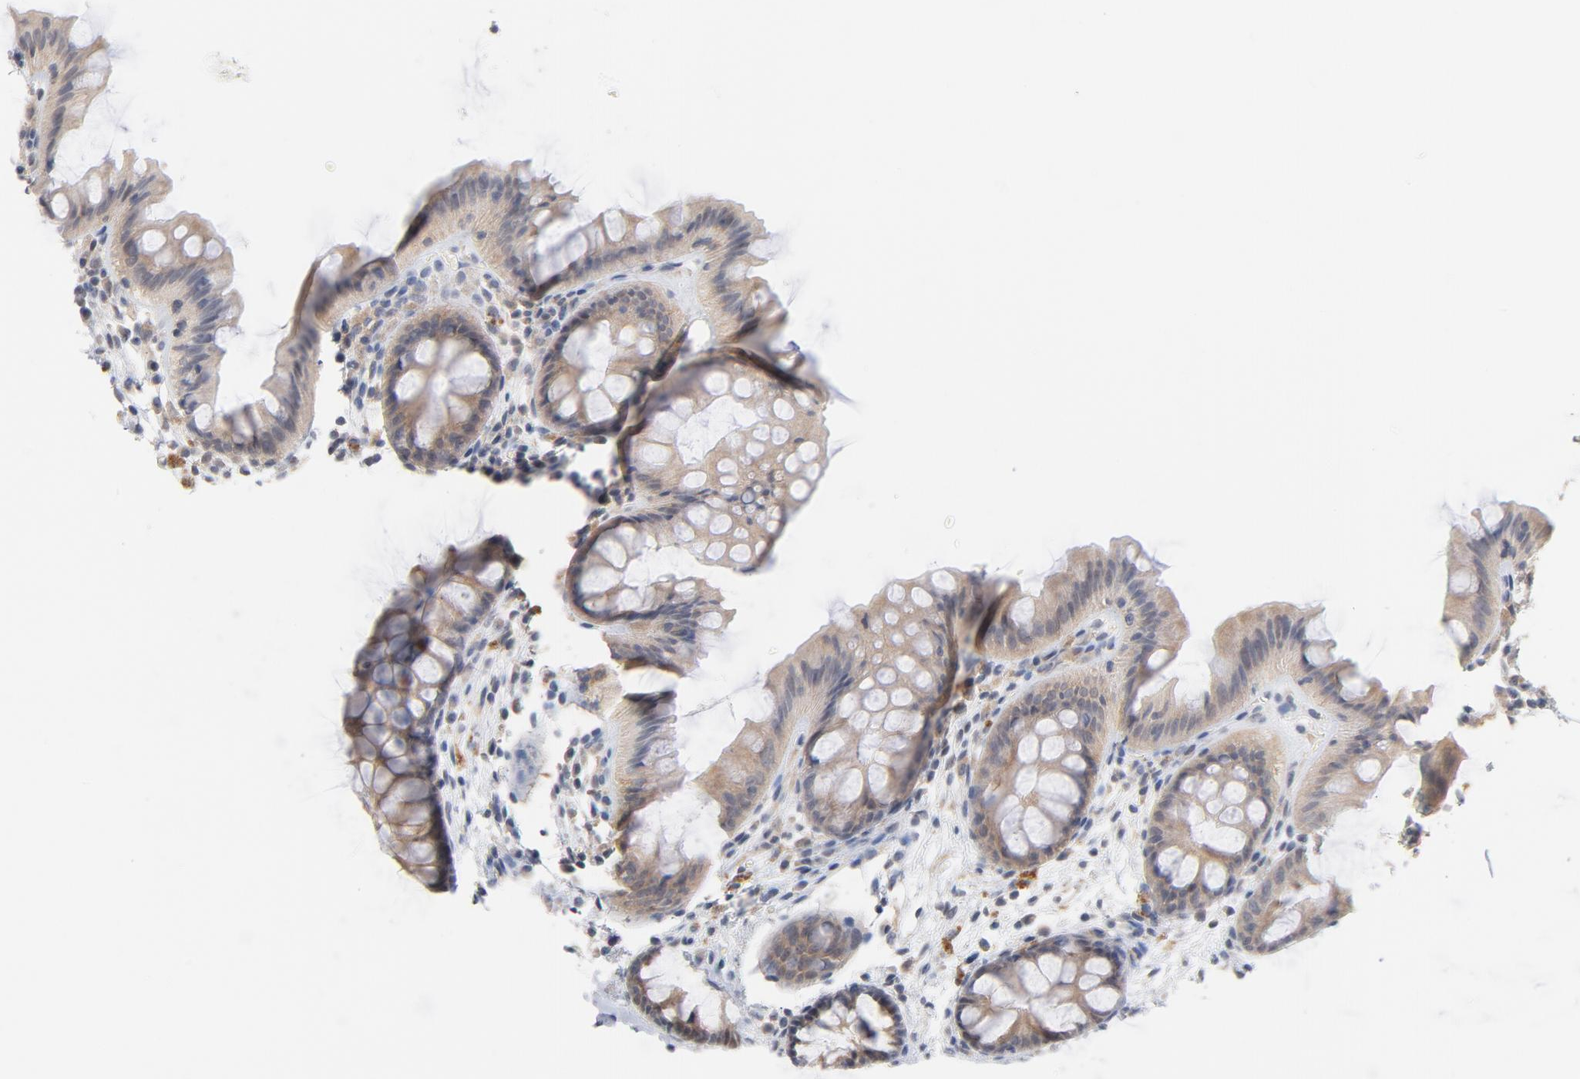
{"staining": {"intensity": "negative", "quantity": "none", "location": "none"}, "tissue": "colon", "cell_type": "Endothelial cells", "image_type": "normal", "snomed": [{"axis": "morphology", "description": "Normal tissue, NOS"}, {"axis": "topography", "description": "Smooth muscle"}, {"axis": "topography", "description": "Colon"}], "caption": "Immunohistochemistry image of benign colon: human colon stained with DAB (3,3'-diaminobenzidine) exhibits no significant protein staining in endothelial cells.", "gene": "UBL4A", "patient": {"sex": "male", "age": 67}}